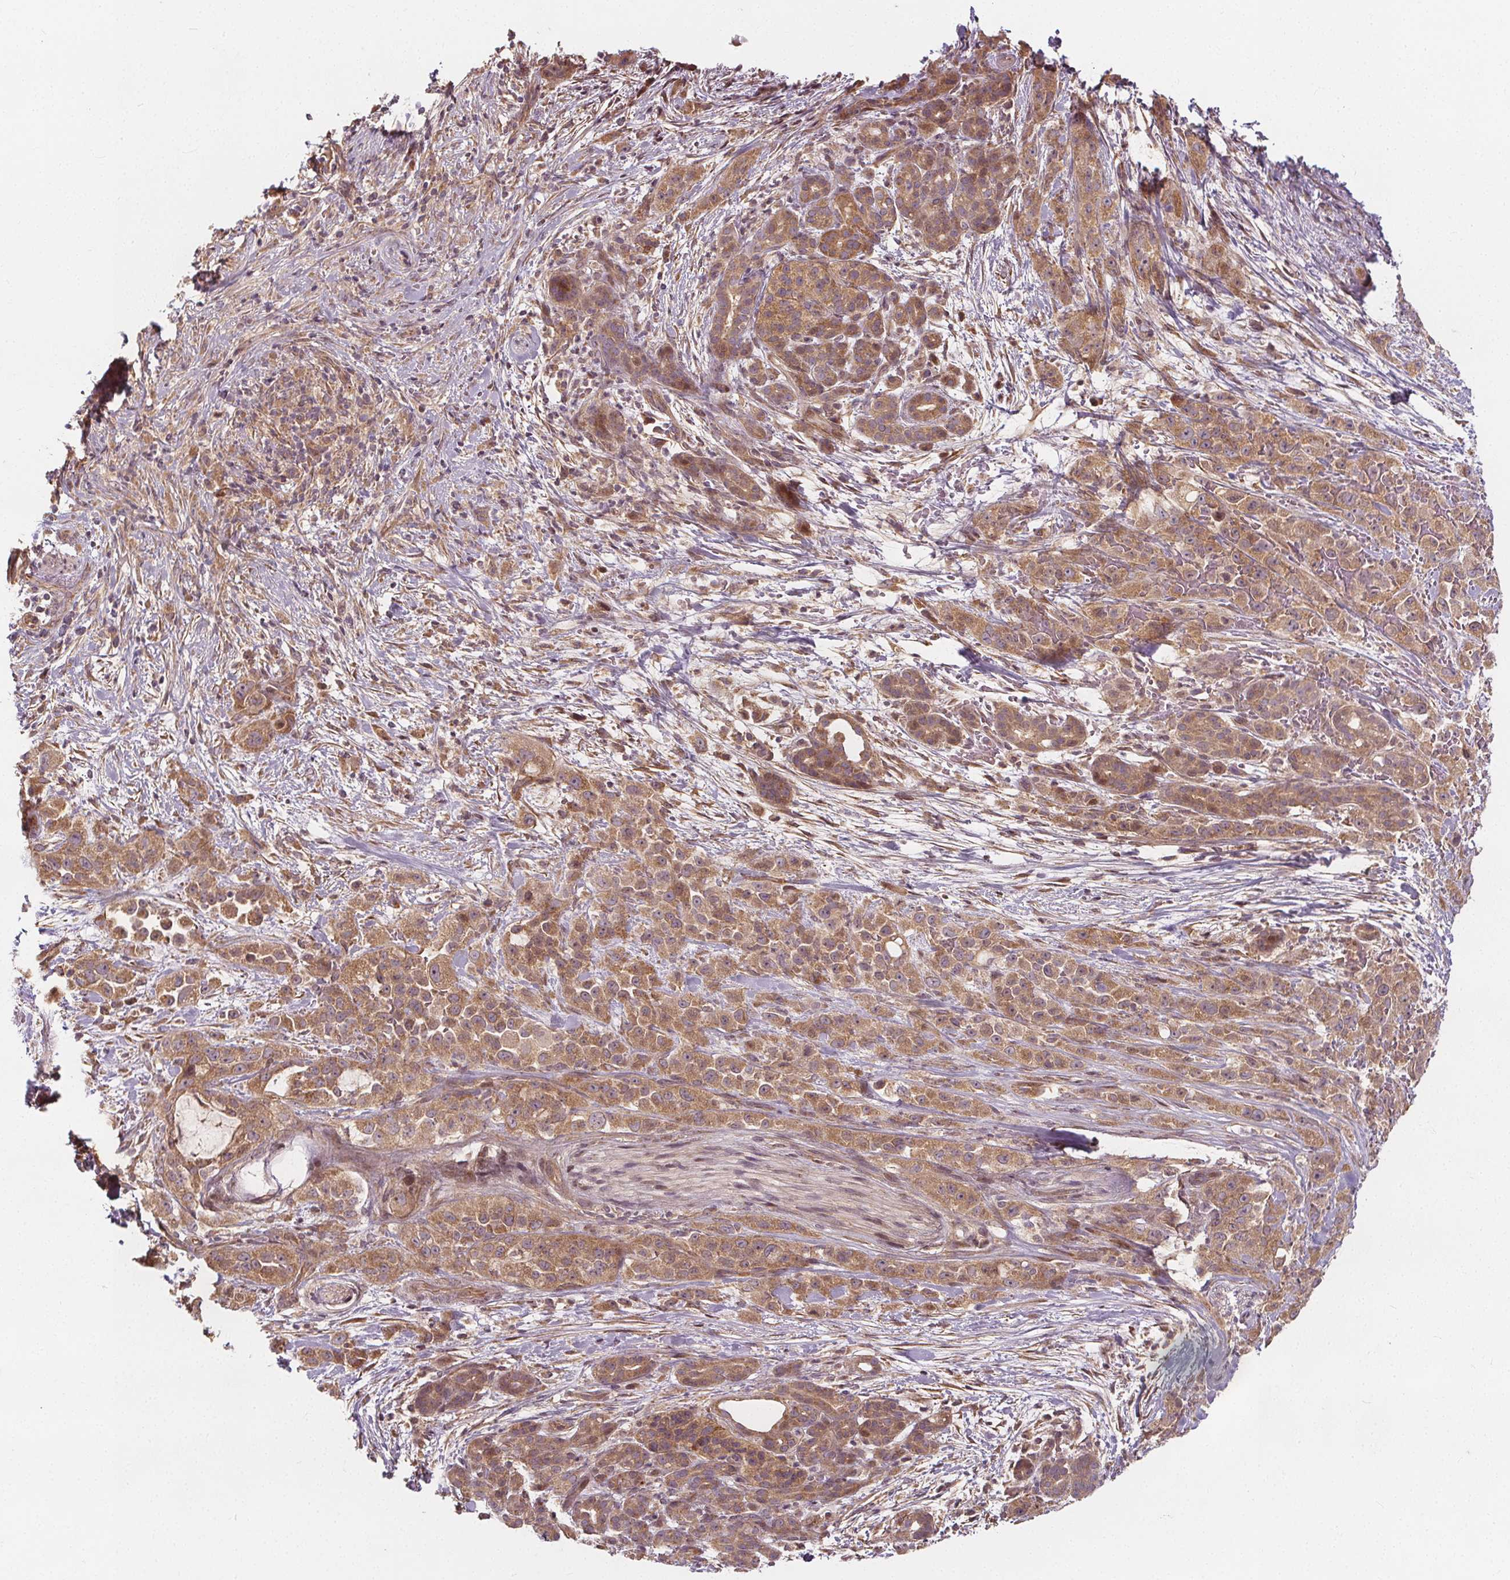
{"staining": {"intensity": "moderate", "quantity": ">75%", "location": "cytoplasmic/membranous"}, "tissue": "pancreatic cancer", "cell_type": "Tumor cells", "image_type": "cancer", "snomed": [{"axis": "morphology", "description": "Adenocarcinoma, NOS"}, {"axis": "topography", "description": "Pancreas"}], "caption": "Brown immunohistochemical staining in pancreatic cancer displays moderate cytoplasmic/membranous staining in about >75% of tumor cells.", "gene": "AKT1S1", "patient": {"sex": "male", "age": 44}}